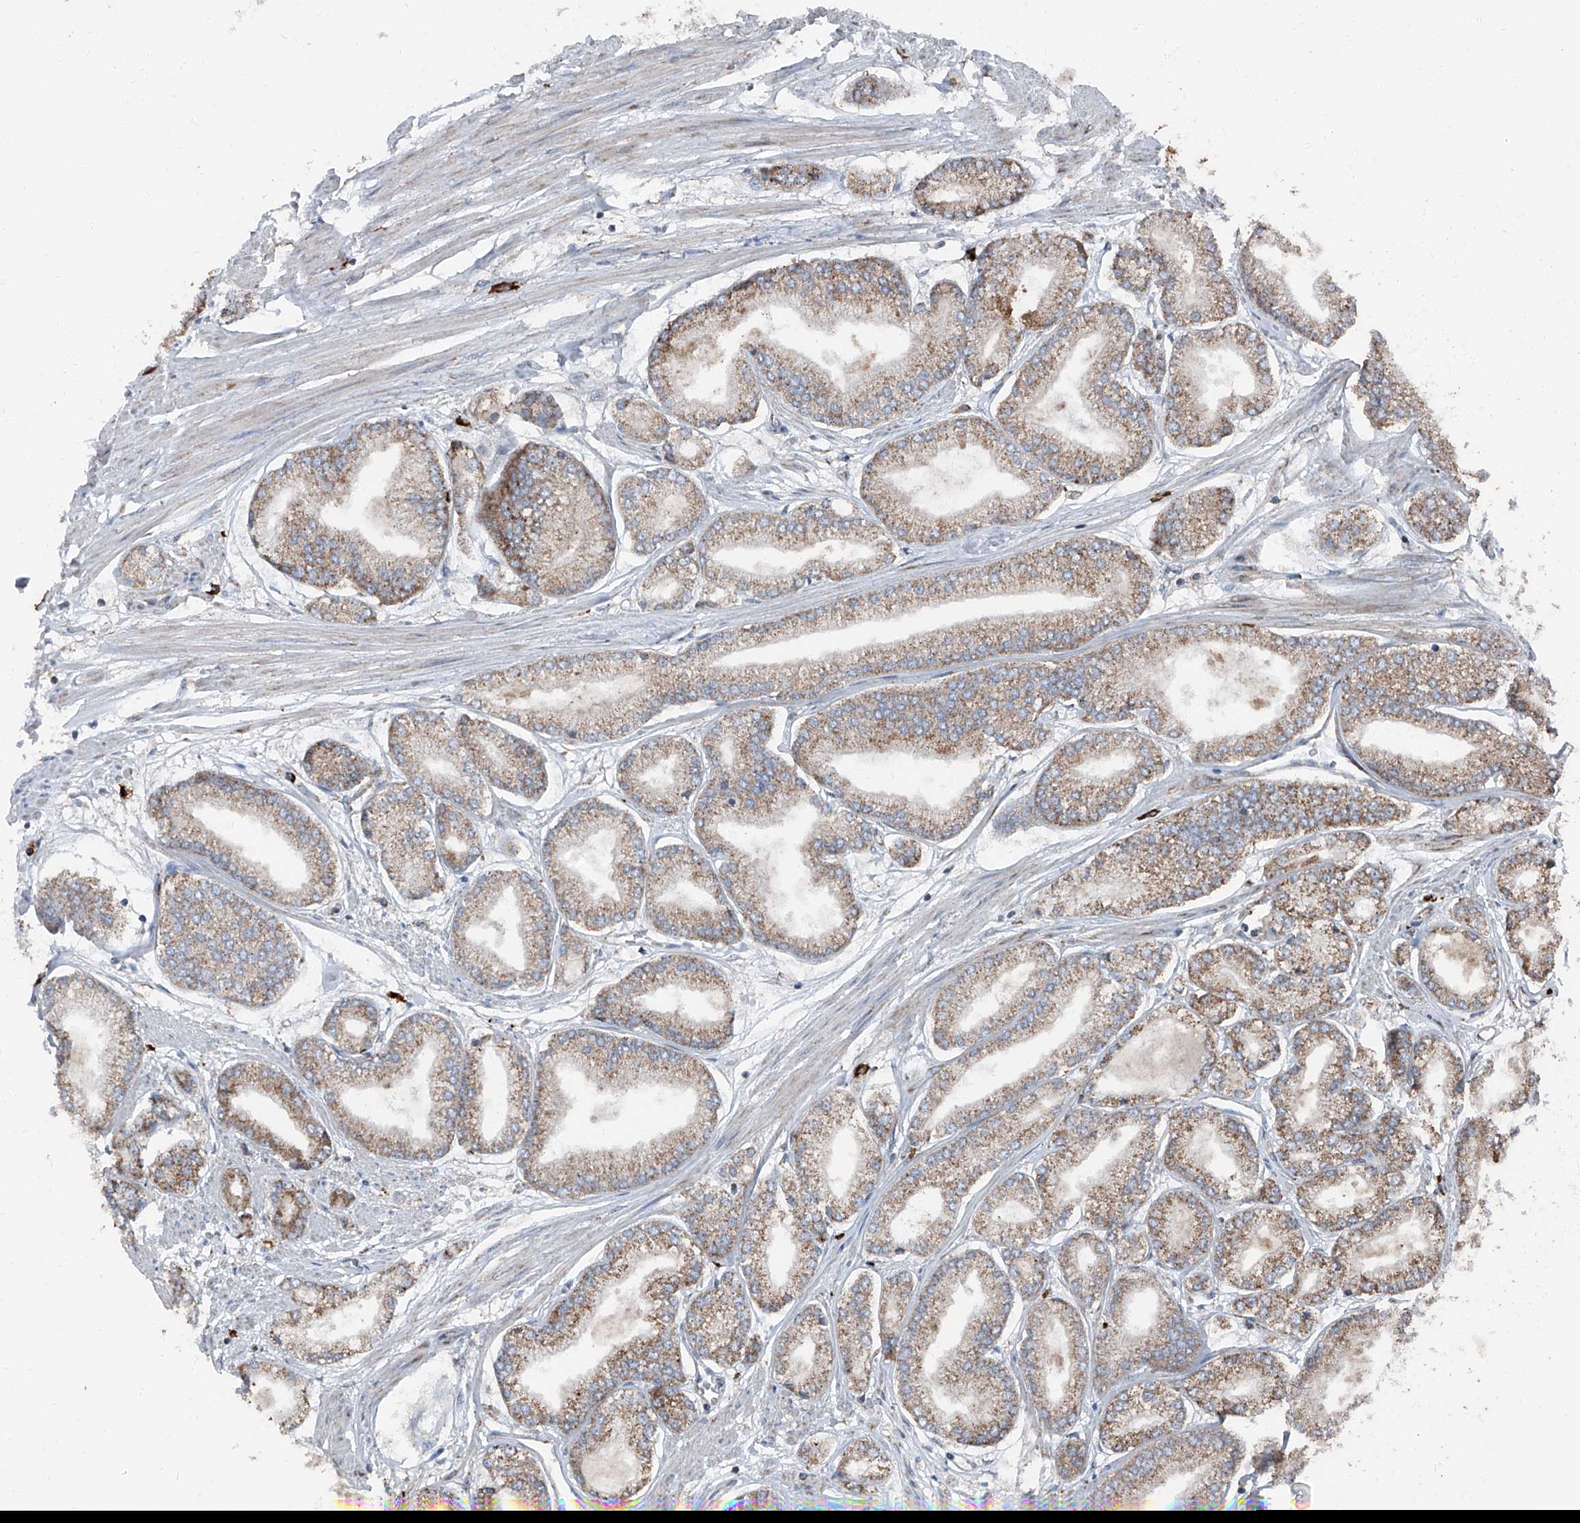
{"staining": {"intensity": "moderate", "quantity": "25%-75%", "location": "cytoplasmic/membranous"}, "tissue": "prostate cancer", "cell_type": "Tumor cells", "image_type": "cancer", "snomed": [{"axis": "morphology", "description": "Adenocarcinoma, Low grade"}, {"axis": "topography", "description": "Prostate"}], "caption": "Immunohistochemical staining of human prostate cancer shows medium levels of moderate cytoplasmic/membranous protein expression in about 25%-75% of tumor cells.", "gene": "LIMK1", "patient": {"sex": "male", "age": 52}}